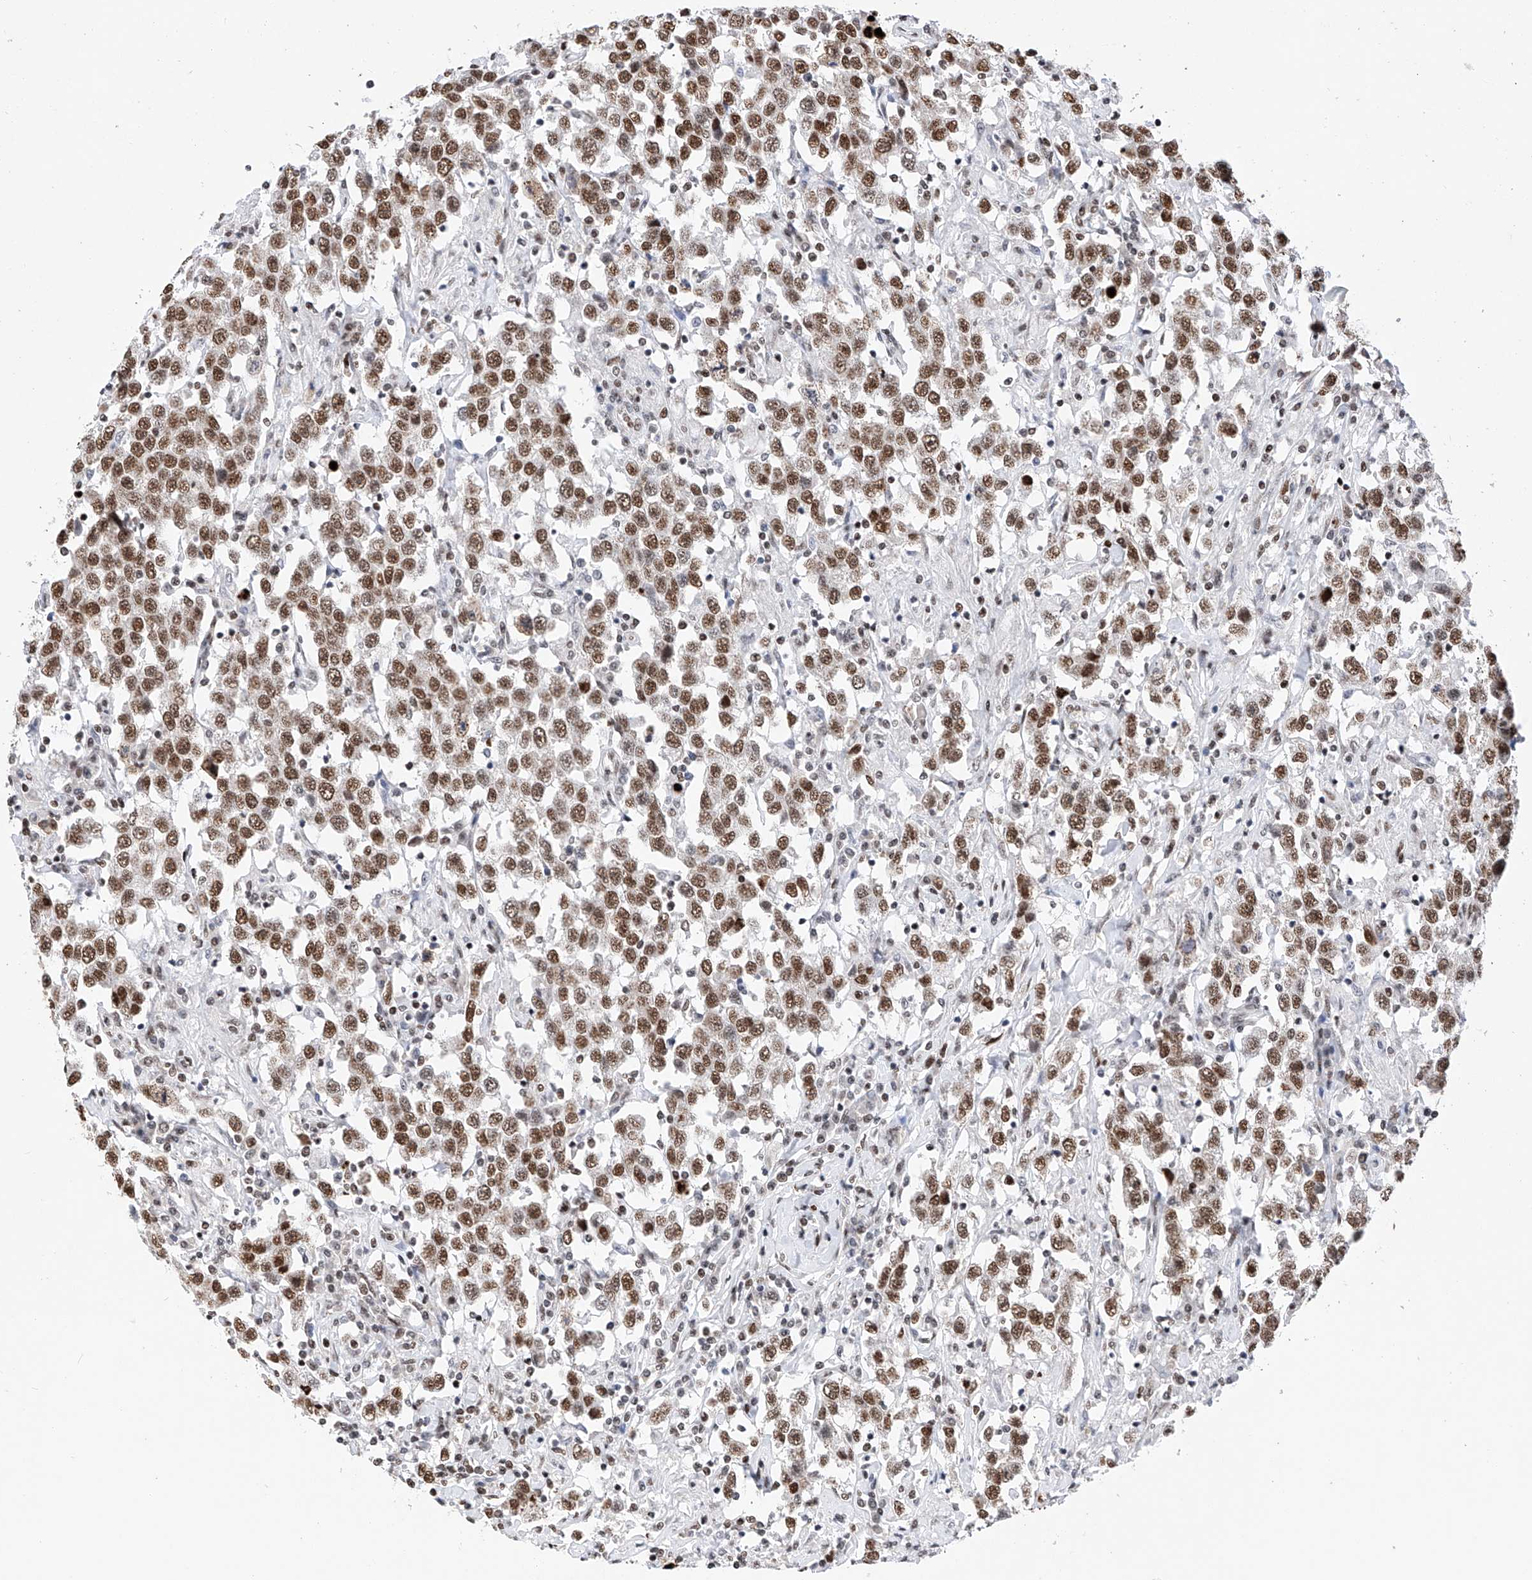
{"staining": {"intensity": "strong", "quantity": ">75%", "location": "nuclear"}, "tissue": "testis cancer", "cell_type": "Tumor cells", "image_type": "cancer", "snomed": [{"axis": "morphology", "description": "Seminoma, NOS"}, {"axis": "topography", "description": "Testis"}], "caption": "Human testis cancer stained for a protein (brown) demonstrates strong nuclear positive staining in approximately >75% of tumor cells.", "gene": "SRSF6", "patient": {"sex": "male", "age": 41}}